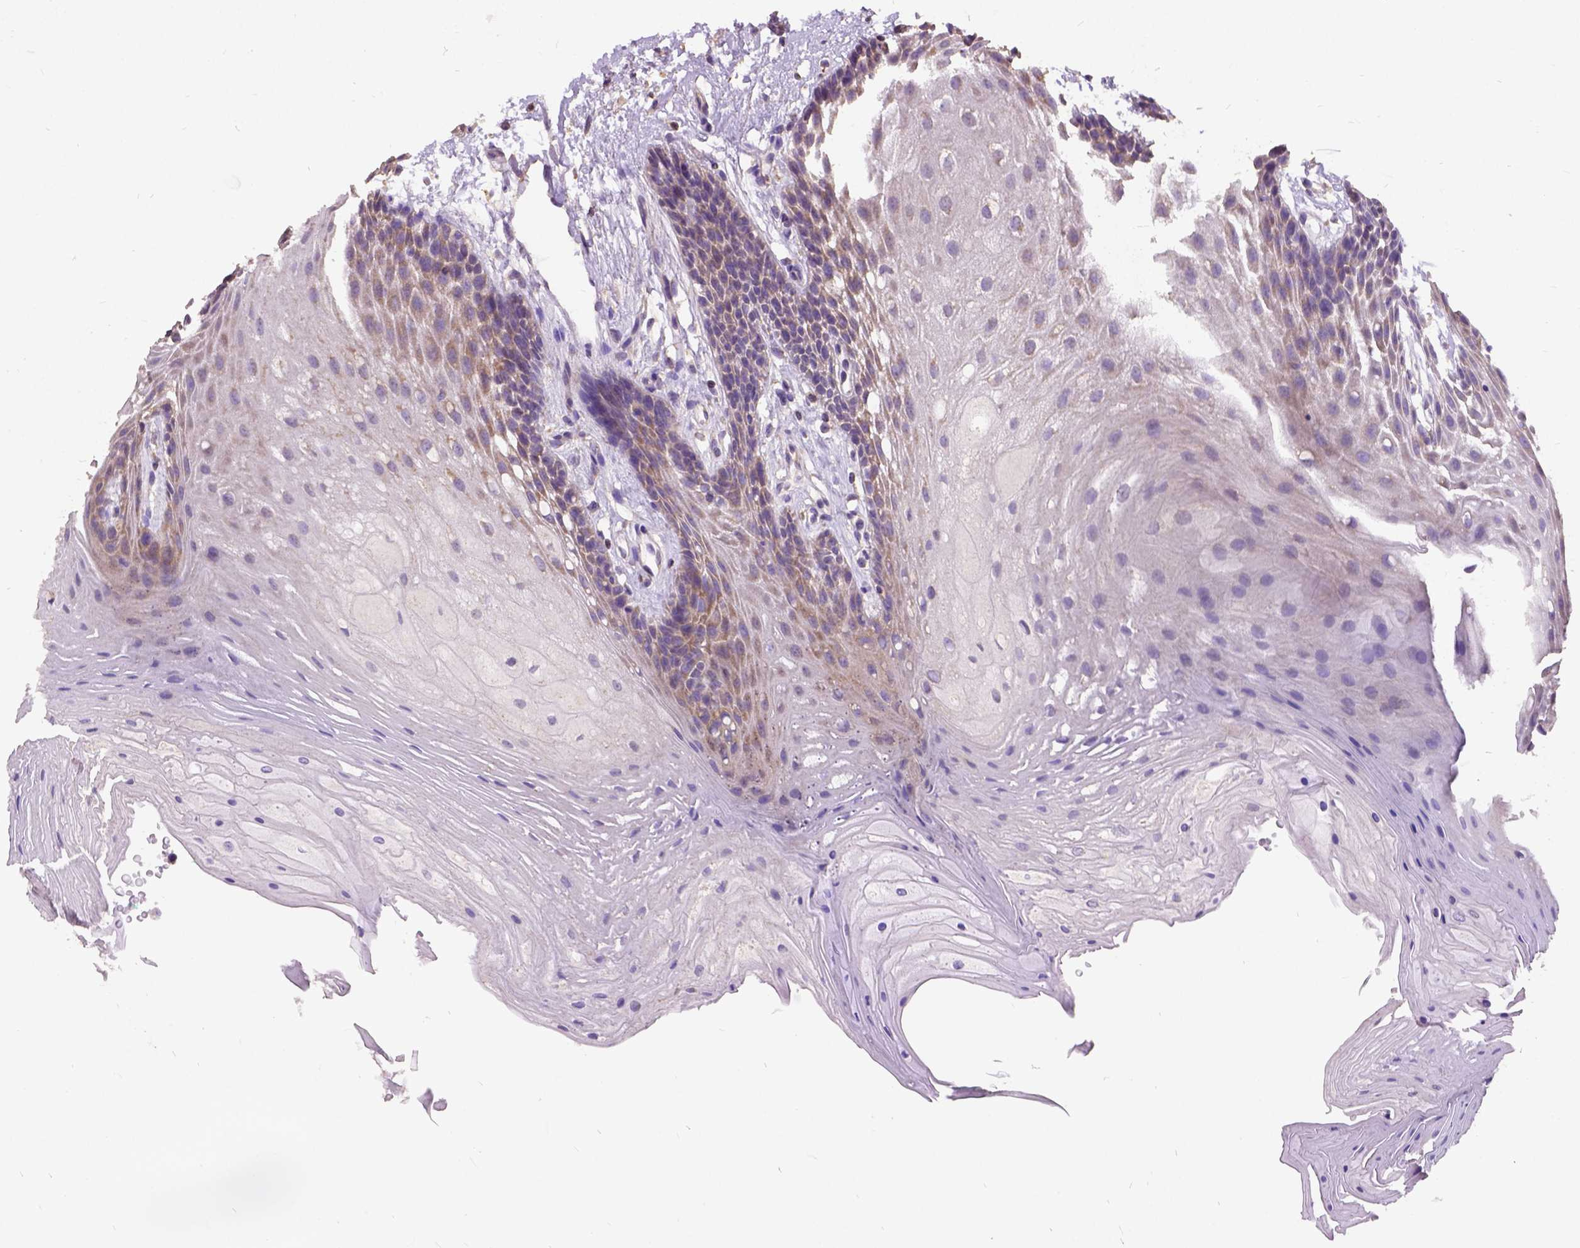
{"staining": {"intensity": "moderate", "quantity": "<25%", "location": "cytoplasmic/membranous"}, "tissue": "oral mucosa", "cell_type": "Squamous epithelial cells", "image_type": "normal", "snomed": [{"axis": "morphology", "description": "Normal tissue, NOS"}, {"axis": "morphology", "description": "Squamous cell carcinoma, NOS"}, {"axis": "topography", "description": "Oral tissue"}, {"axis": "topography", "description": "Tounge, NOS"}, {"axis": "topography", "description": "Head-Neck"}], "caption": "This is a photomicrograph of IHC staining of unremarkable oral mucosa, which shows moderate expression in the cytoplasmic/membranous of squamous epithelial cells.", "gene": "DQX1", "patient": {"sex": "male", "age": 62}}